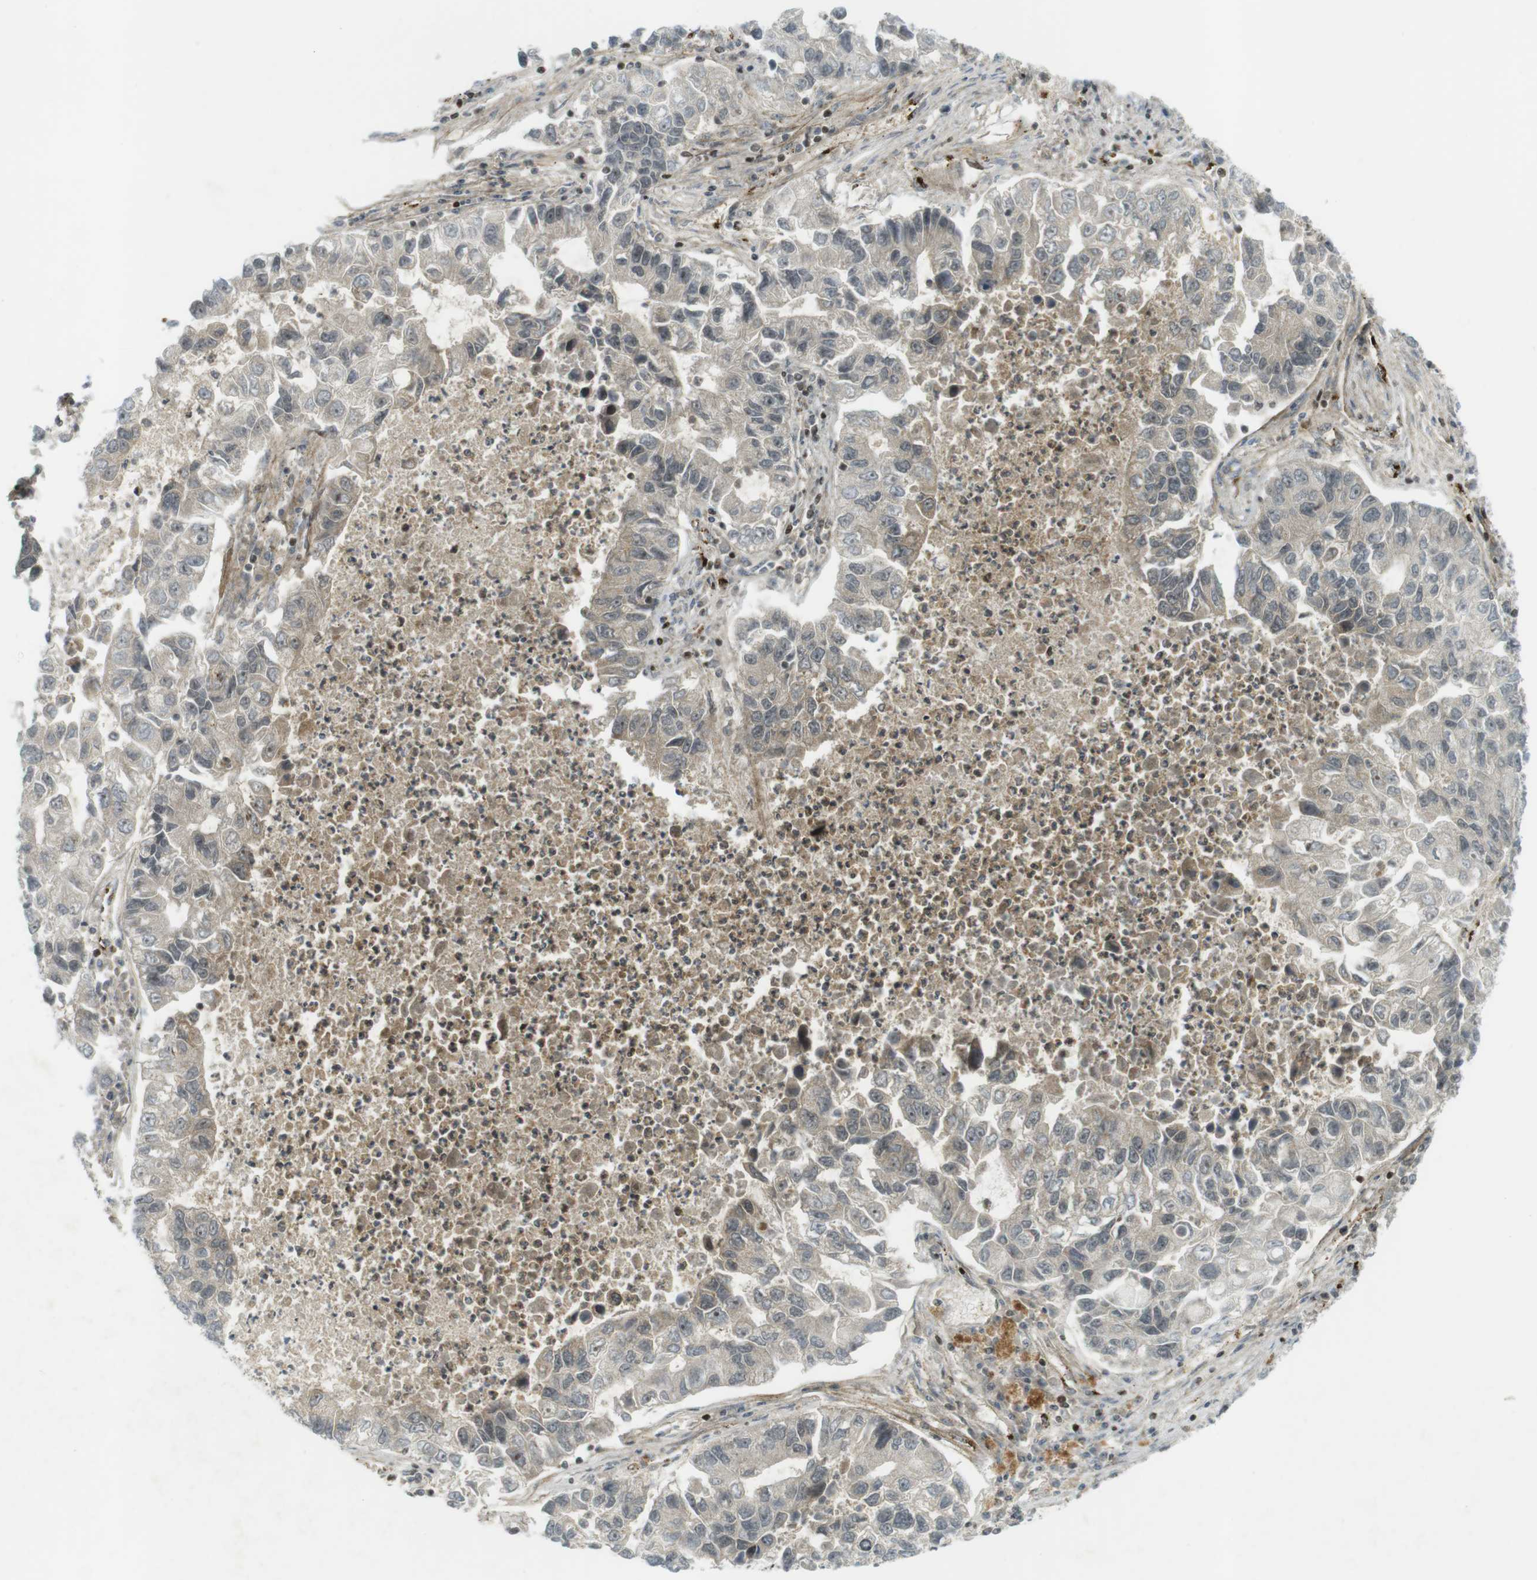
{"staining": {"intensity": "negative", "quantity": "none", "location": "none"}, "tissue": "lung cancer", "cell_type": "Tumor cells", "image_type": "cancer", "snomed": [{"axis": "morphology", "description": "Adenocarcinoma, NOS"}, {"axis": "topography", "description": "Lung"}], "caption": "DAB immunohistochemical staining of human lung adenocarcinoma reveals no significant staining in tumor cells.", "gene": "PPP1R13B", "patient": {"sex": "female", "age": 51}}